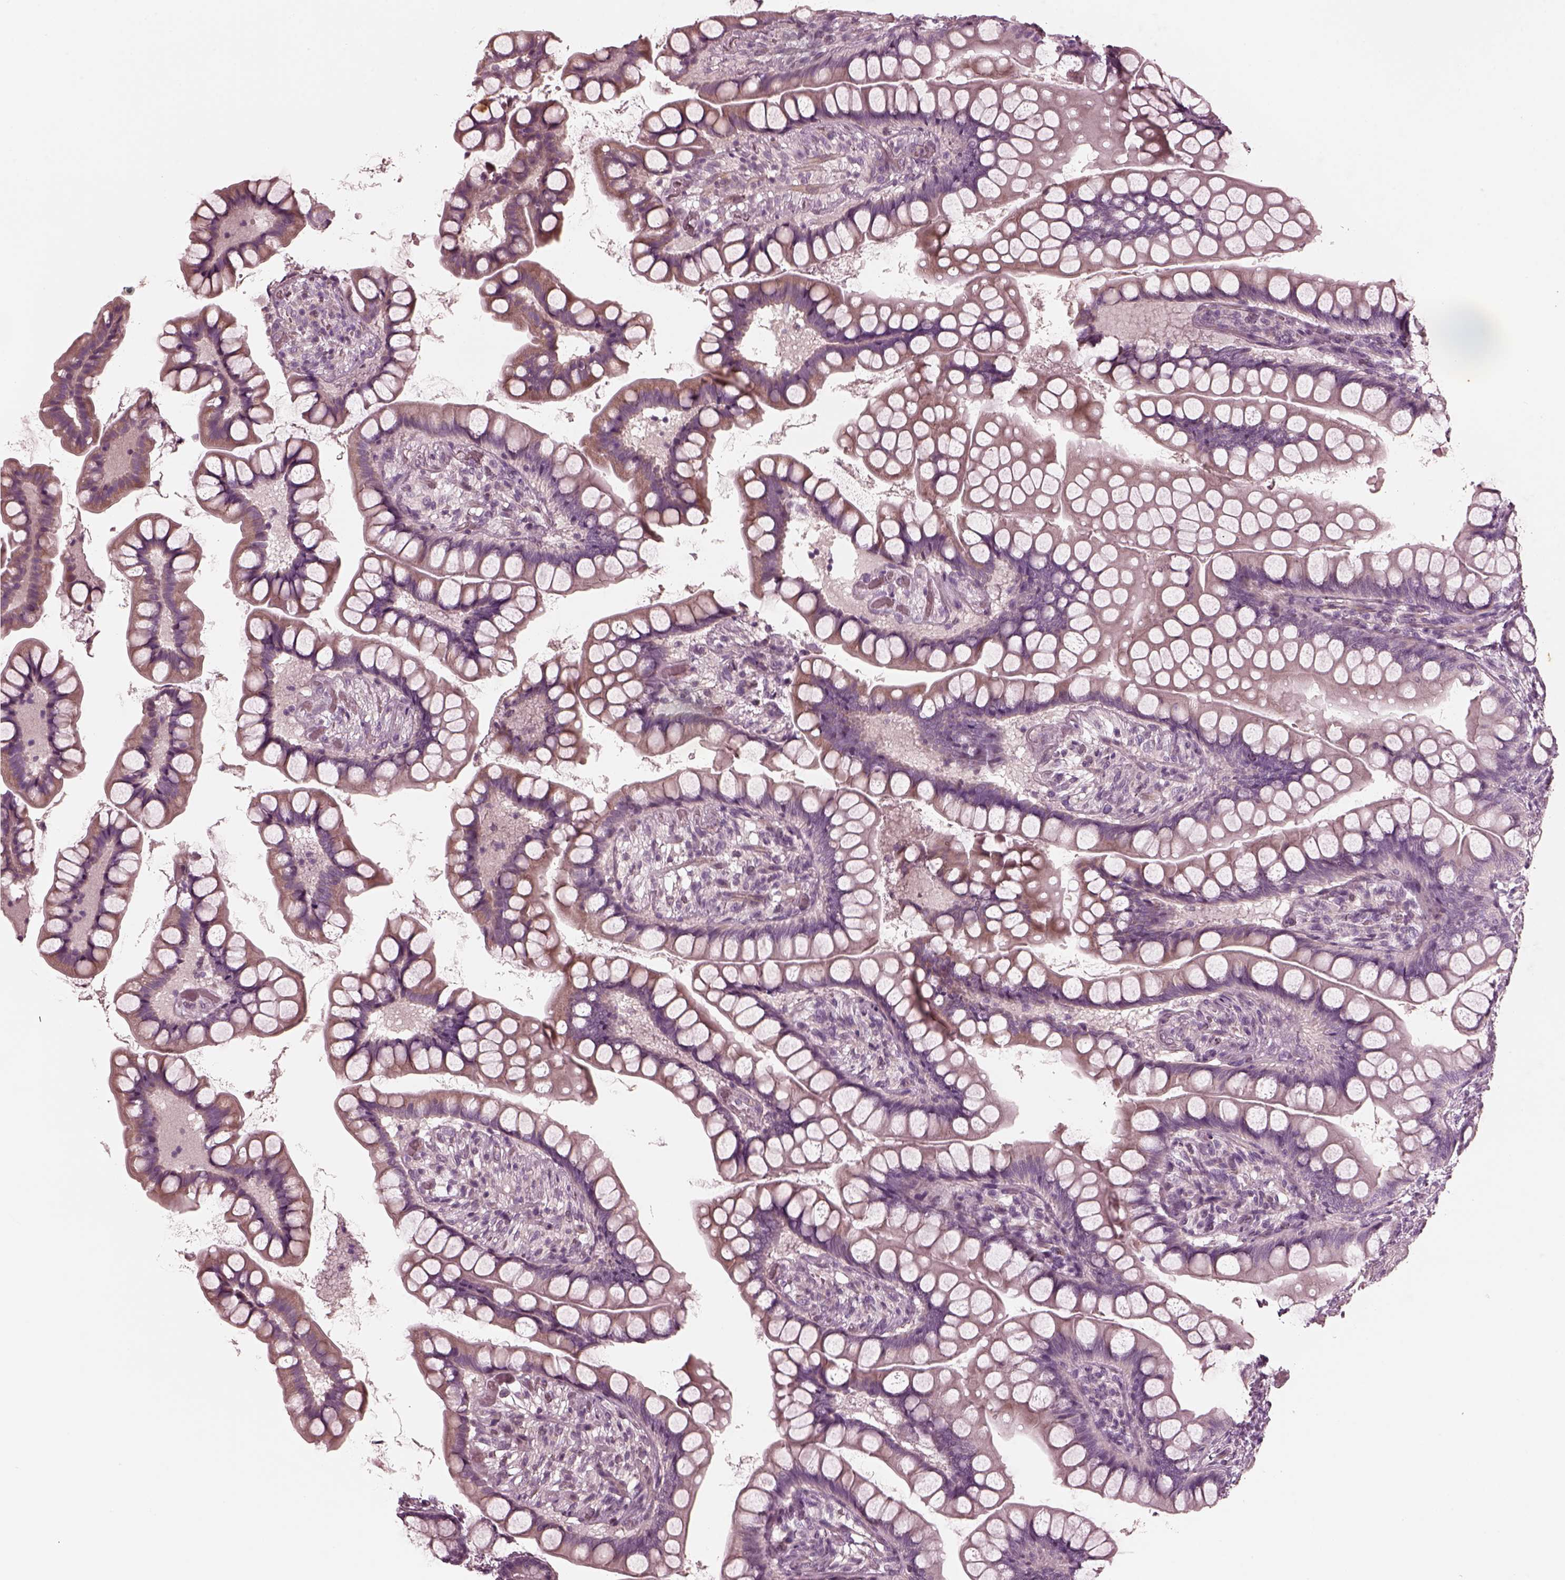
{"staining": {"intensity": "negative", "quantity": "none", "location": "none"}, "tissue": "small intestine", "cell_type": "Glandular cells", "image_type": "normal", "snomed": [{"axis": "morphology", "description": "Normal tissue, NOS"}, {"axis": "topography", "description": "Small intestine"}], "caption": "Photomicrograph shows no protein staining in glandular cells of benign small intestine.", "gene": "KIF6", "patient": {"sex": "male", "age": 70}}